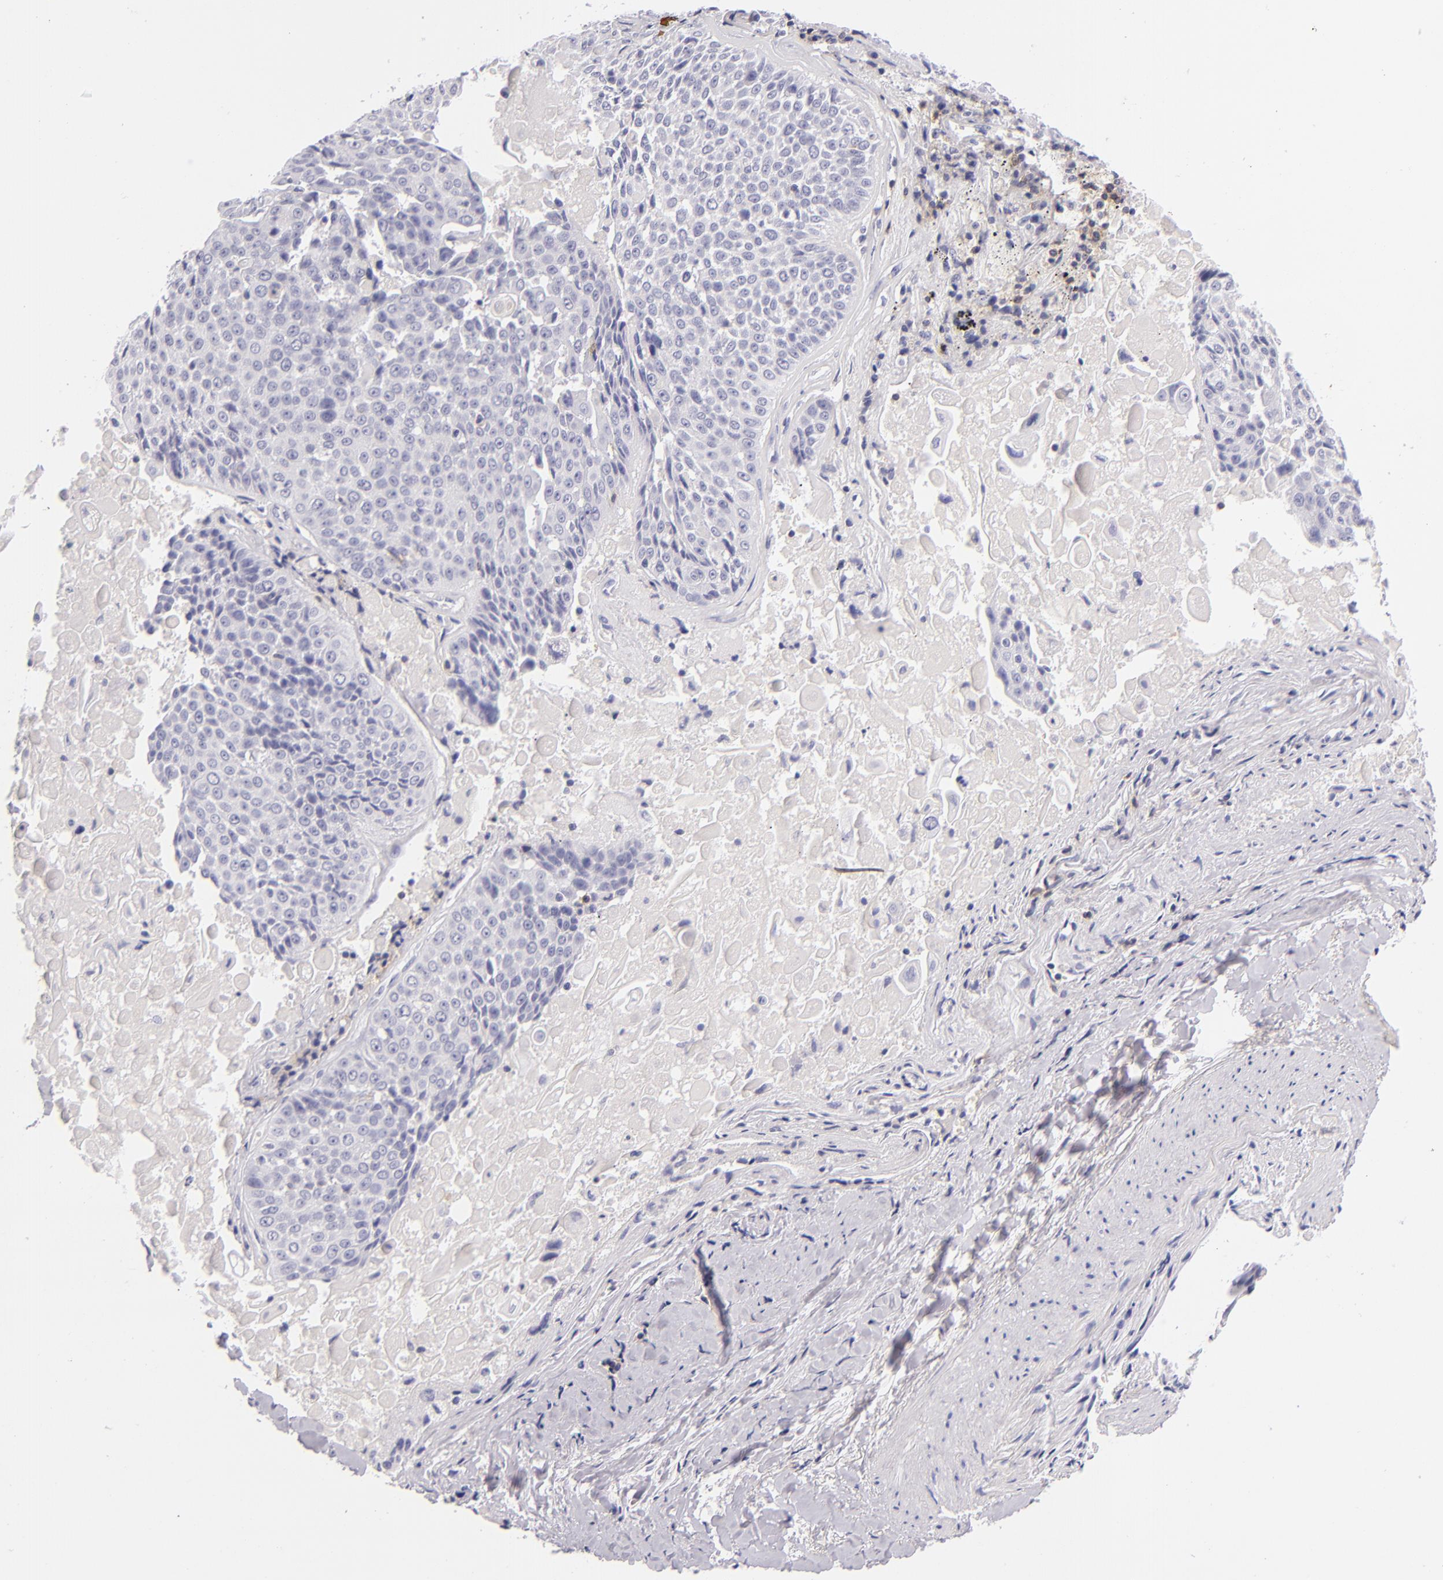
{"staining": {"intensity": "negative", "quantity": "none", "location": "none"}, "tissue": "lung cancer", "cell_type": "Tumor cells", "image_type": "cancer", "snomed": [{"axis": "morphology", "description": "Adenocarcinoma, NOS"}, {"axis": "topography", "description": "Lung"}], "caption": "Lung cancer was stained to show a protein in brown. There is no significant positivity in tumor cells. (Immunohistochemistry (ihc), brightfield microscopy, high magnification).", "gene": "CD48", "patient": {"sex": "male", "age": 60}}